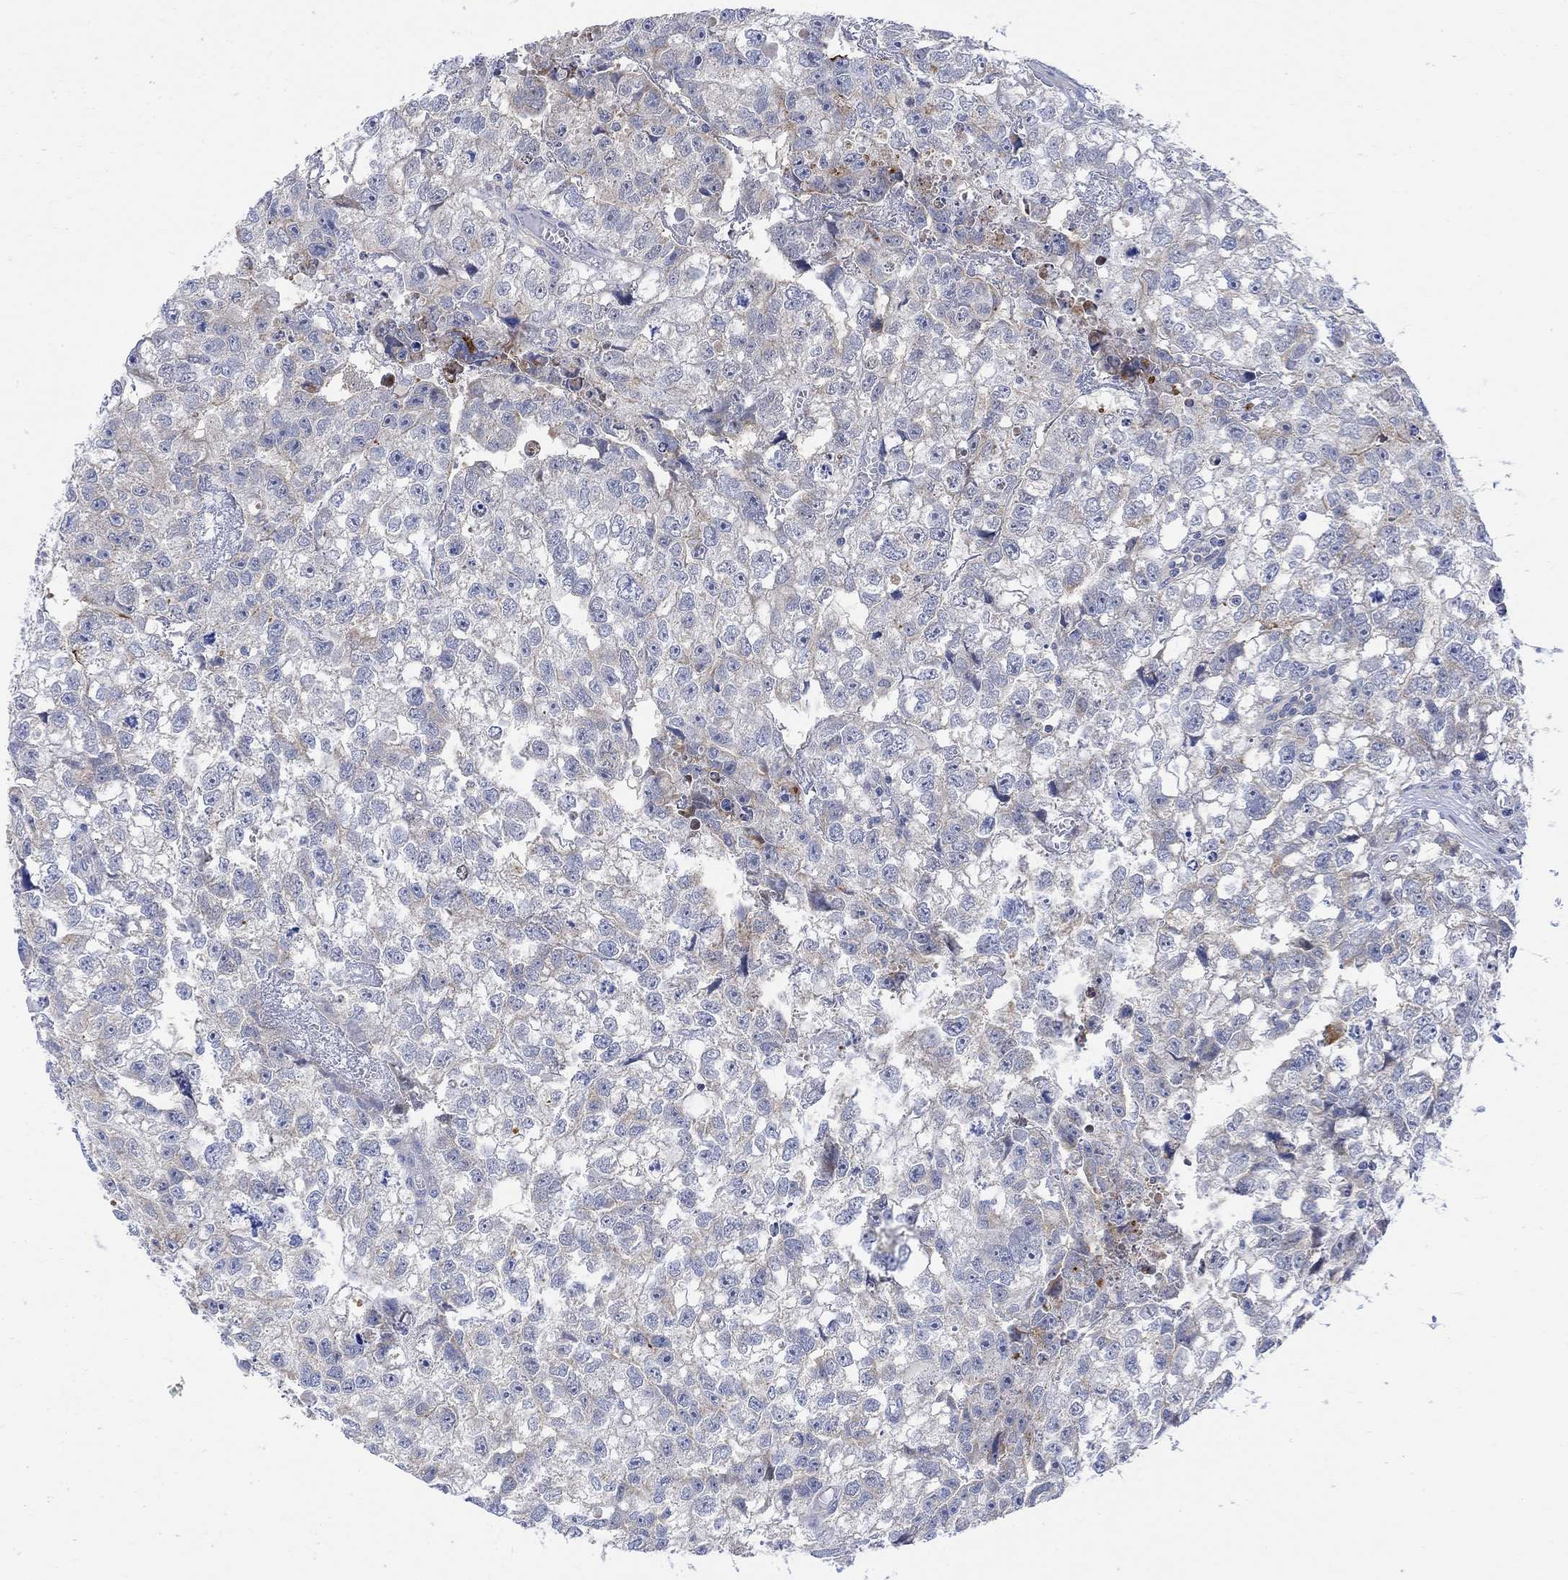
{"staining": {"intensity": "negative", "quantity": "none", "location": "none"}, "tissue": "testis cancer", "cell_type": "Tumor cells", "image_type": "cancer", "snomed": [{"axis": "morphology", "description": "Carcinoma, Embryonal, NOS"}, {"axis": "morphology", "description": "Teratoma, malignant, NOS"}, {"axis": "topography", "description": "Testis"}], "caption": "Immunohistochemical staining of testis cancer (malignant teratoma) reveals no significant positivity in tumor cells. (DAB (3,3'-diaminobenzidine) immunohistochemistry visualized using brightfield microscopy, high magnification).", "gene": "ARSK", "patient": {"sex": "male", "age": 44}}